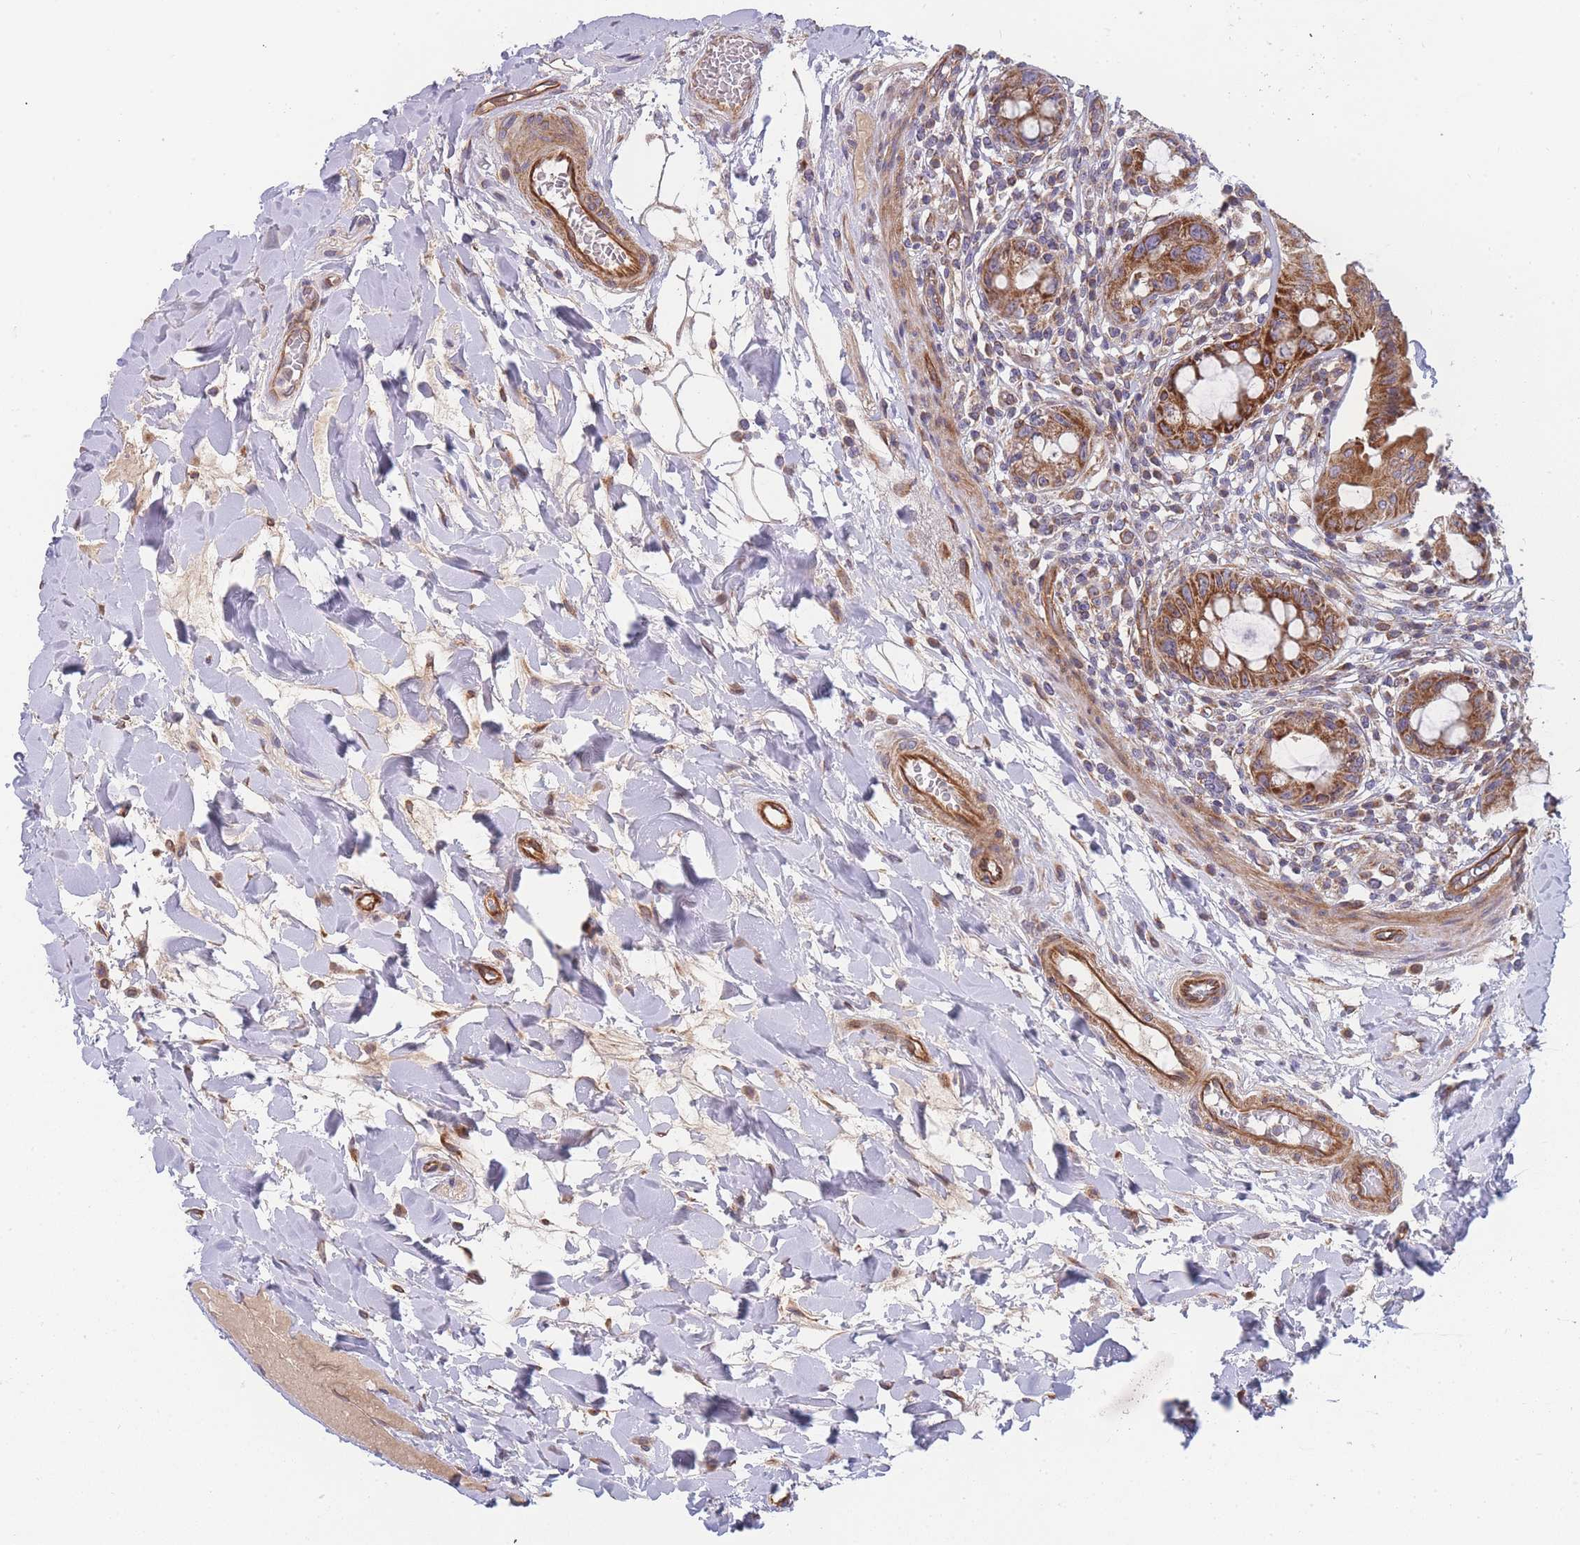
{"staining": {"intensity": "strong", "quantity": ">75%", "location": "cytoplasmic/membranous"}, "tissue": "rectum", "cell_type": "Glandular cells", "image_type": "normal", "snomed": [{"axis": "morphology", "description": "Normal tissue, NOS"}, {"axis": "topography", "description": "Rectum"}], "caption": "An image of human rectum stained for a protein displays strong cytoplasmic/membranous brown staining in glandular cells.", "gene": "MTRES1", "patient": {"sex": "female", "age": 57}}